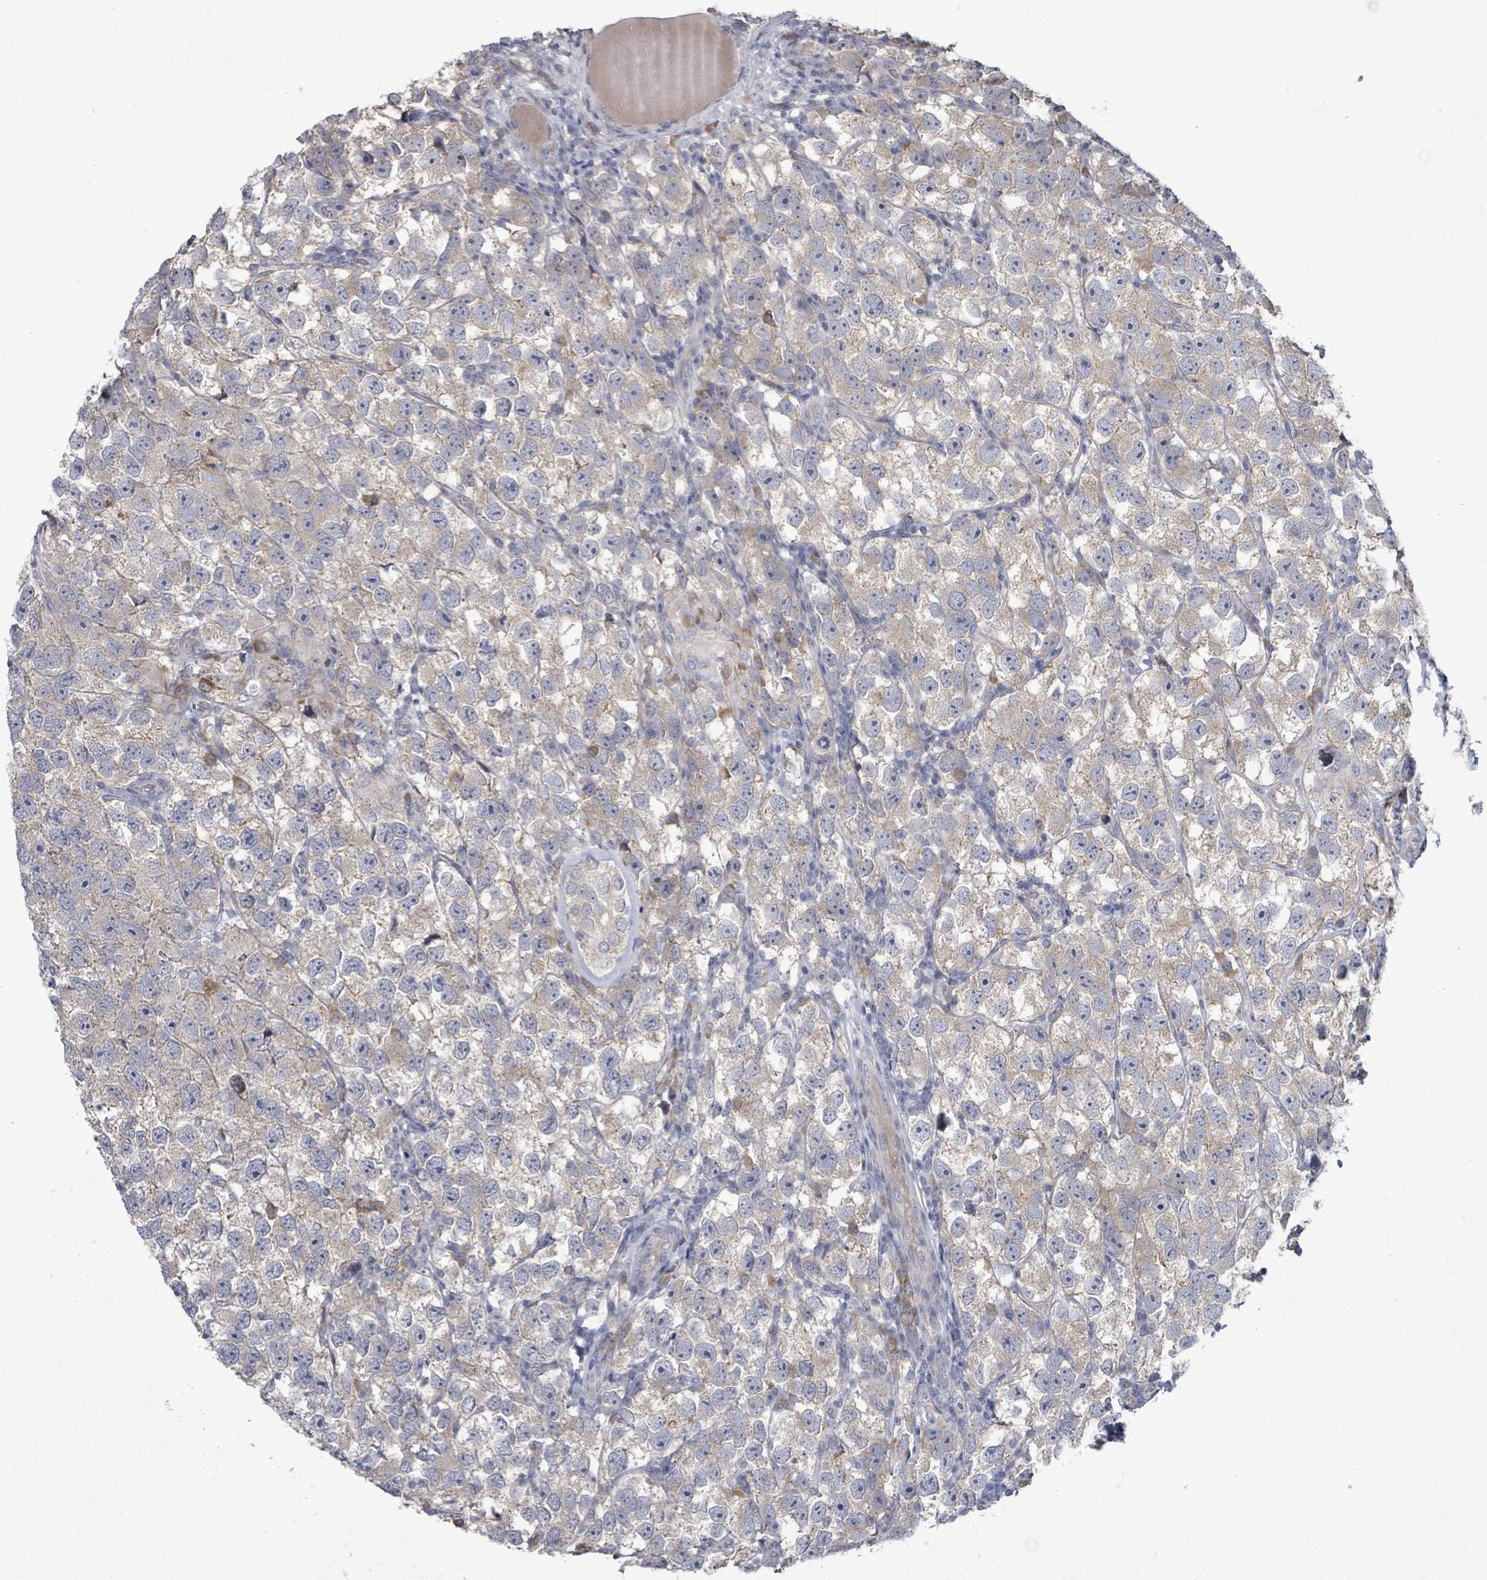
{"staining": {"intensity": "weak", "quantity": ">75%", "location": "cytoplasmic/membranous"}, "tissue": "testis cancer", "cell_type": "Tumor cells", "image_type": "cancer", "snomed": [{"axis": "morphology", "description": "Seminoma, NOS"}, {"axis": "topography", "description": "Testis"}], "caption": "Approximately >75% of tumor cells in testis seminoma demonstrate weak cytoplasmic/membranous protein positivity as visualized by brown immunohistochemical staining.", "gene": "POMGNT2", "patient": {"sex": "male", "age": 26}}